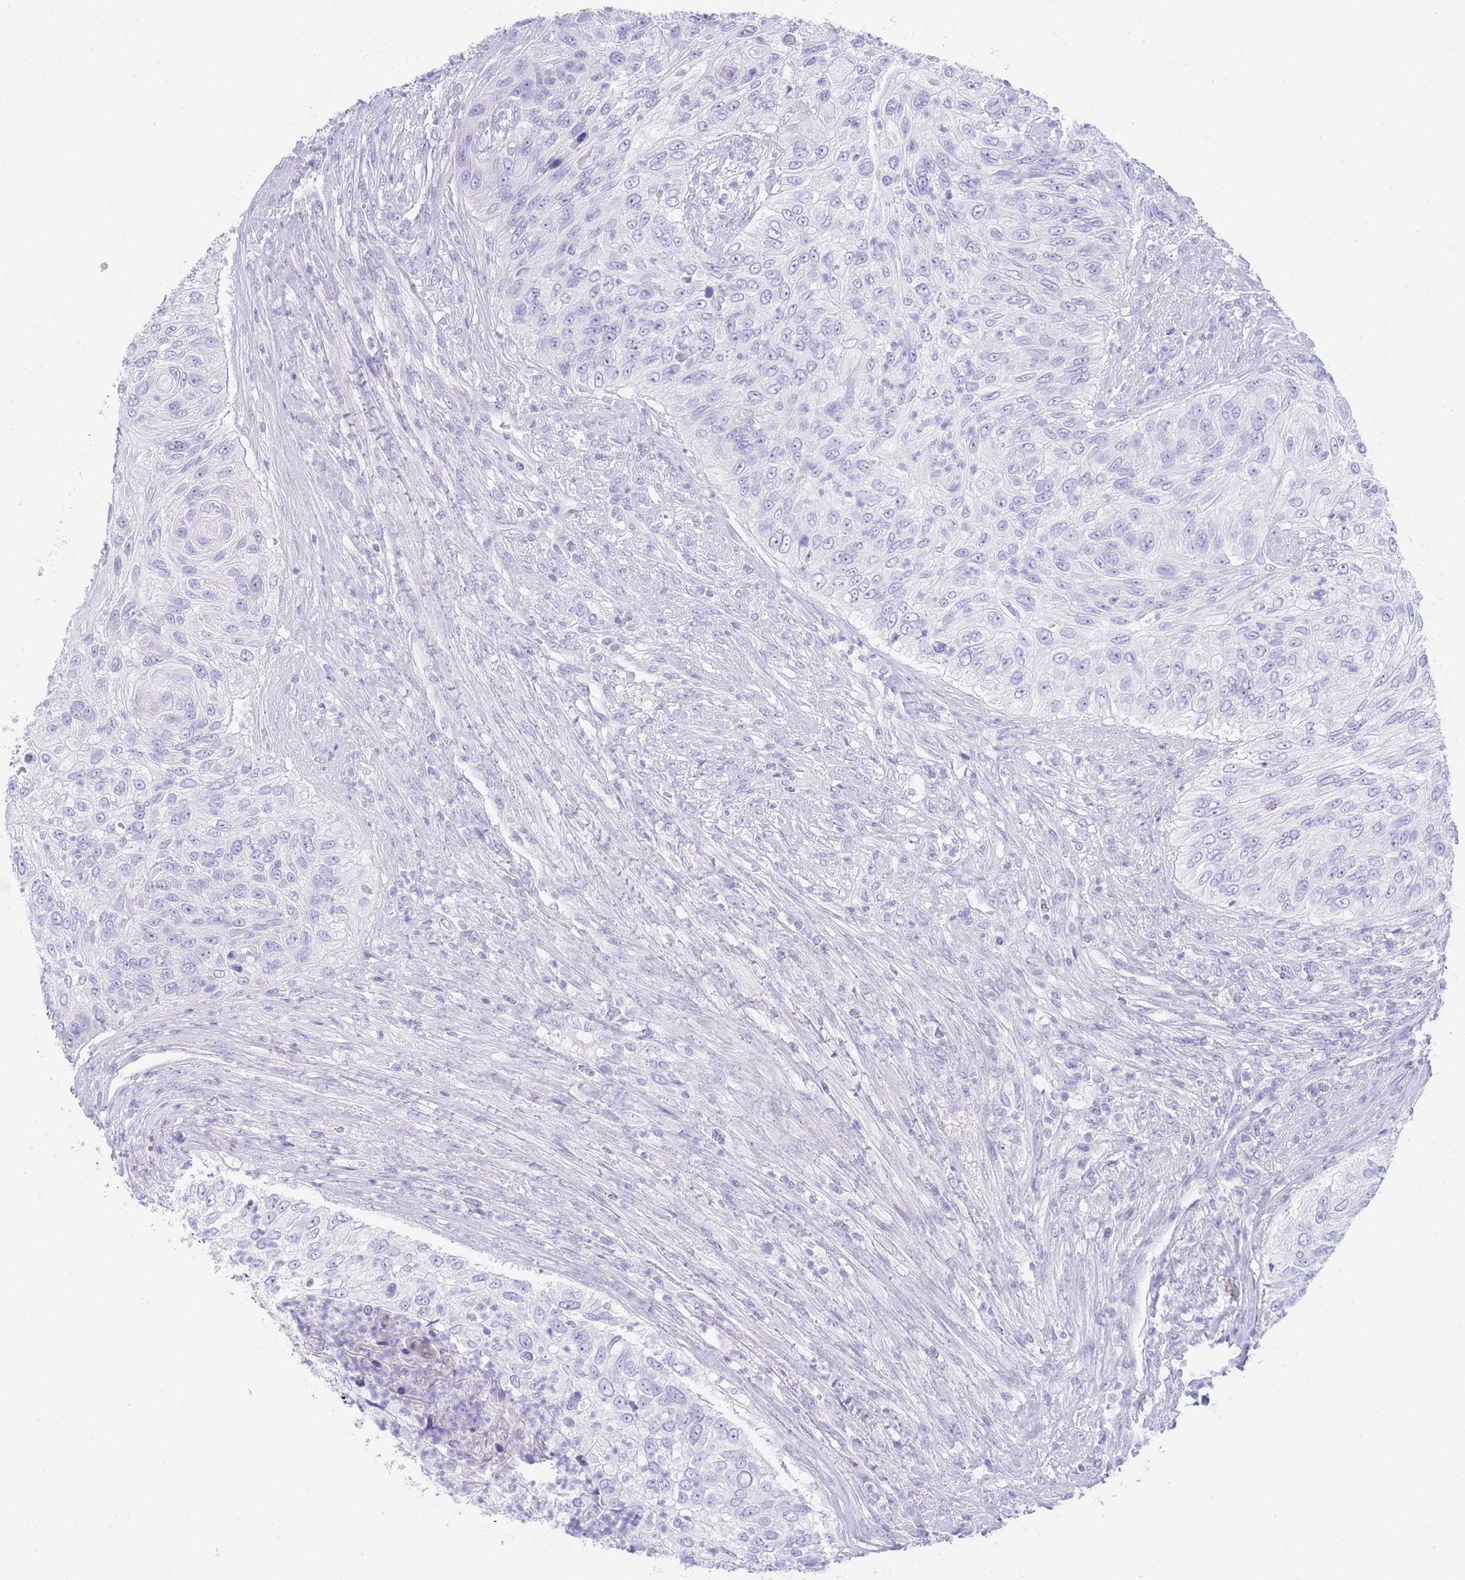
{"staining": {"intensity": "negative", "quantity": "none", "location": "none"}, "tissue": "urothelial cancer", "cell_type": "Tumor cells", "image_type": "cancer", "snomed": [{"axis": "morphology", "description": "Urothelial carcinoma, High grade"}, {"axis": "topography", "description": "Urinary bladder"}], "caption": "Human urothelial carcinoma (high-grade) stained for a protein using immunohistochemistry (IHC) exhibits no expression in tumor cells.", "gene": "LRRC37A", "patient": {"sex": "female", "age": 60}}